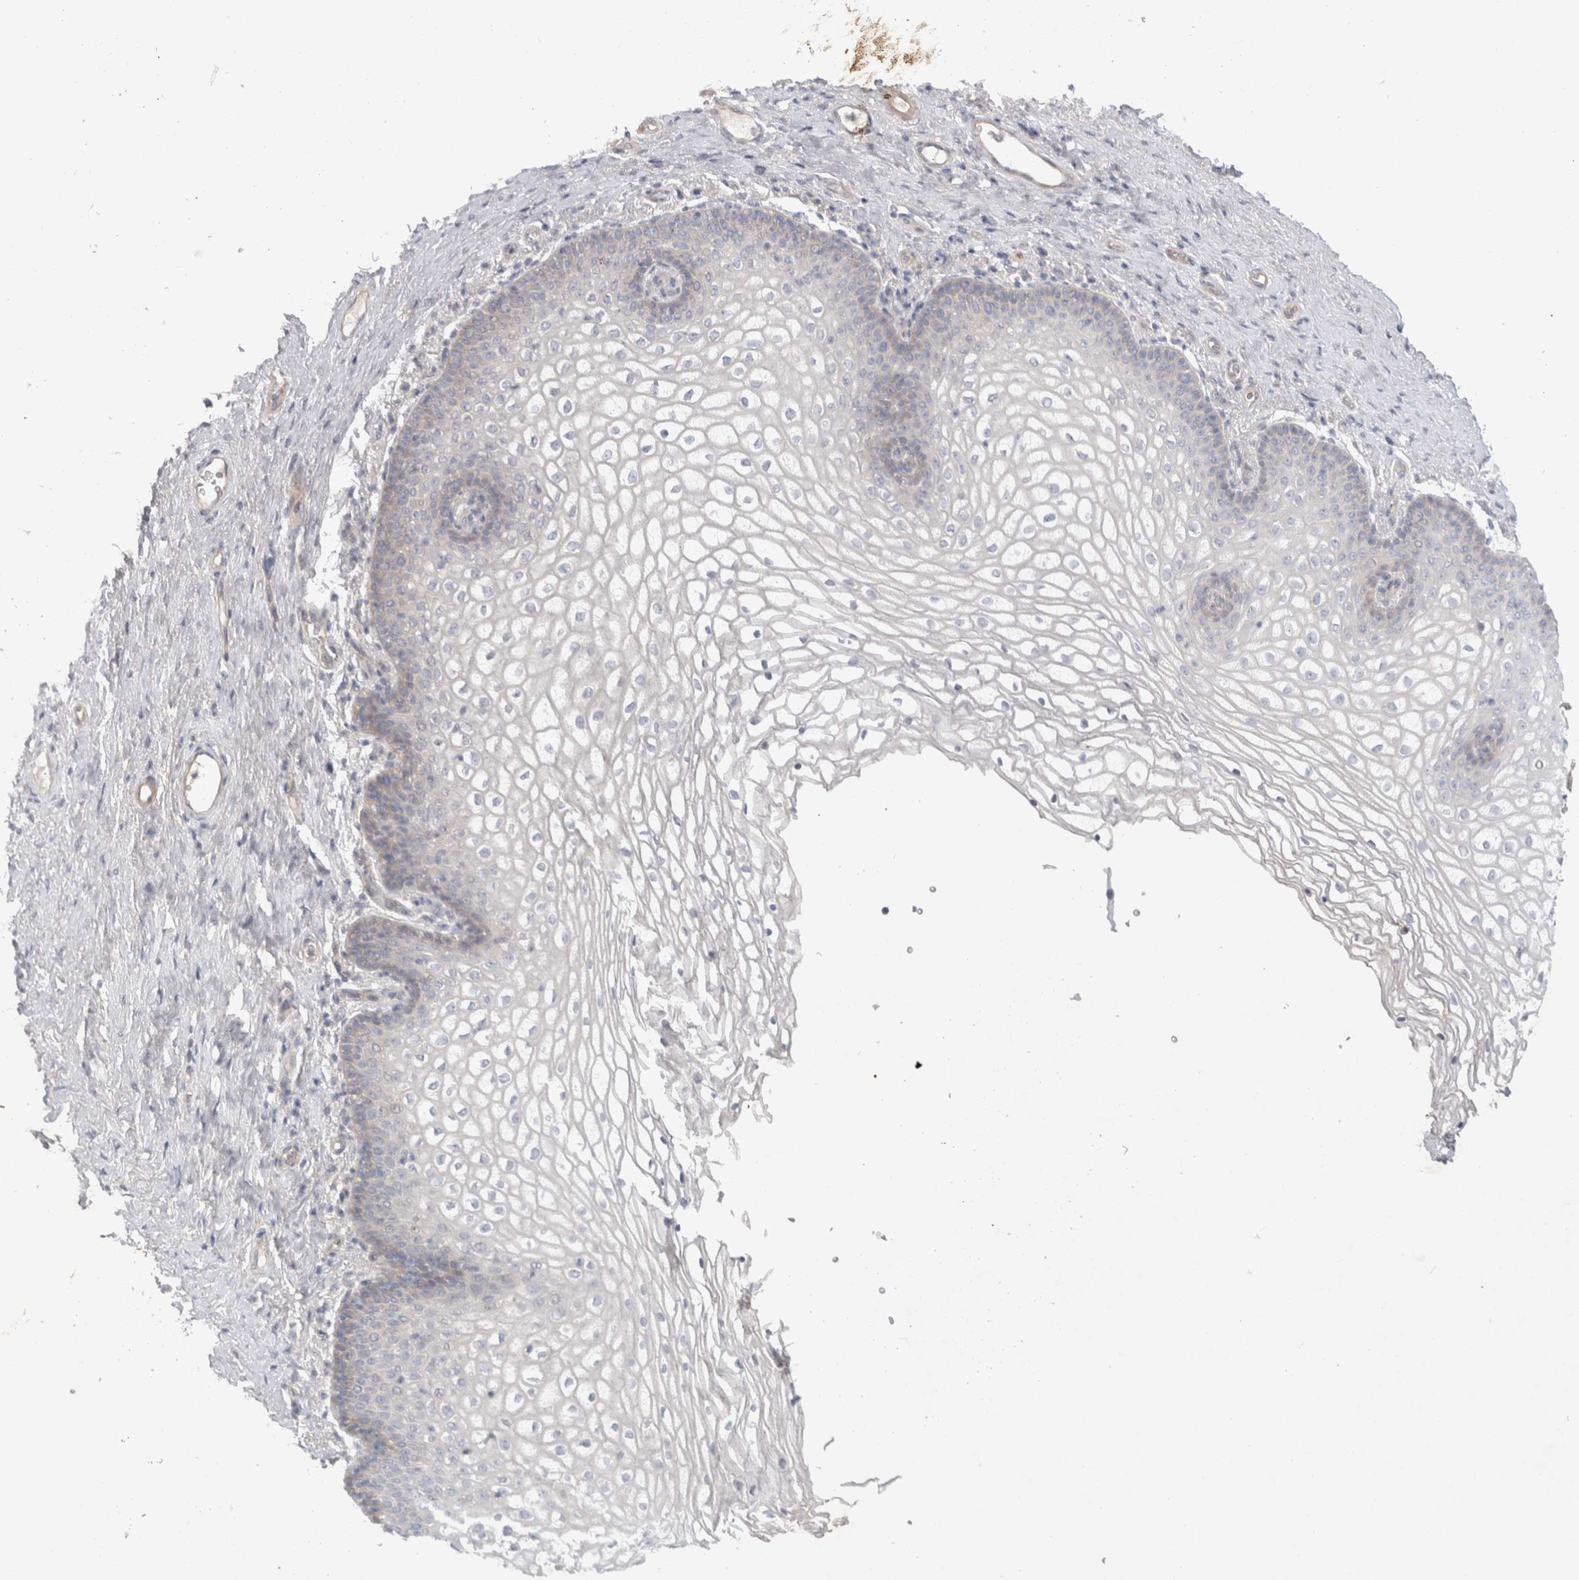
{"staining": {"intensity": "negative", "quantity": "none", "location": "none"}, "tissue": "vagina", "cell_type": "Squamous epithelial cells", "image_type": "normal", "snomed": [{"axis": "morphology", "description": "Normal tissue, NOS"}, {"axis": "topography", "description": "Vagina"}], "caption": "The photomicrograph shows no staining of squamous epithelial cells in normal vagina.", "gene": "BZW2", "patient": {"sex": "female", "age": 60}}